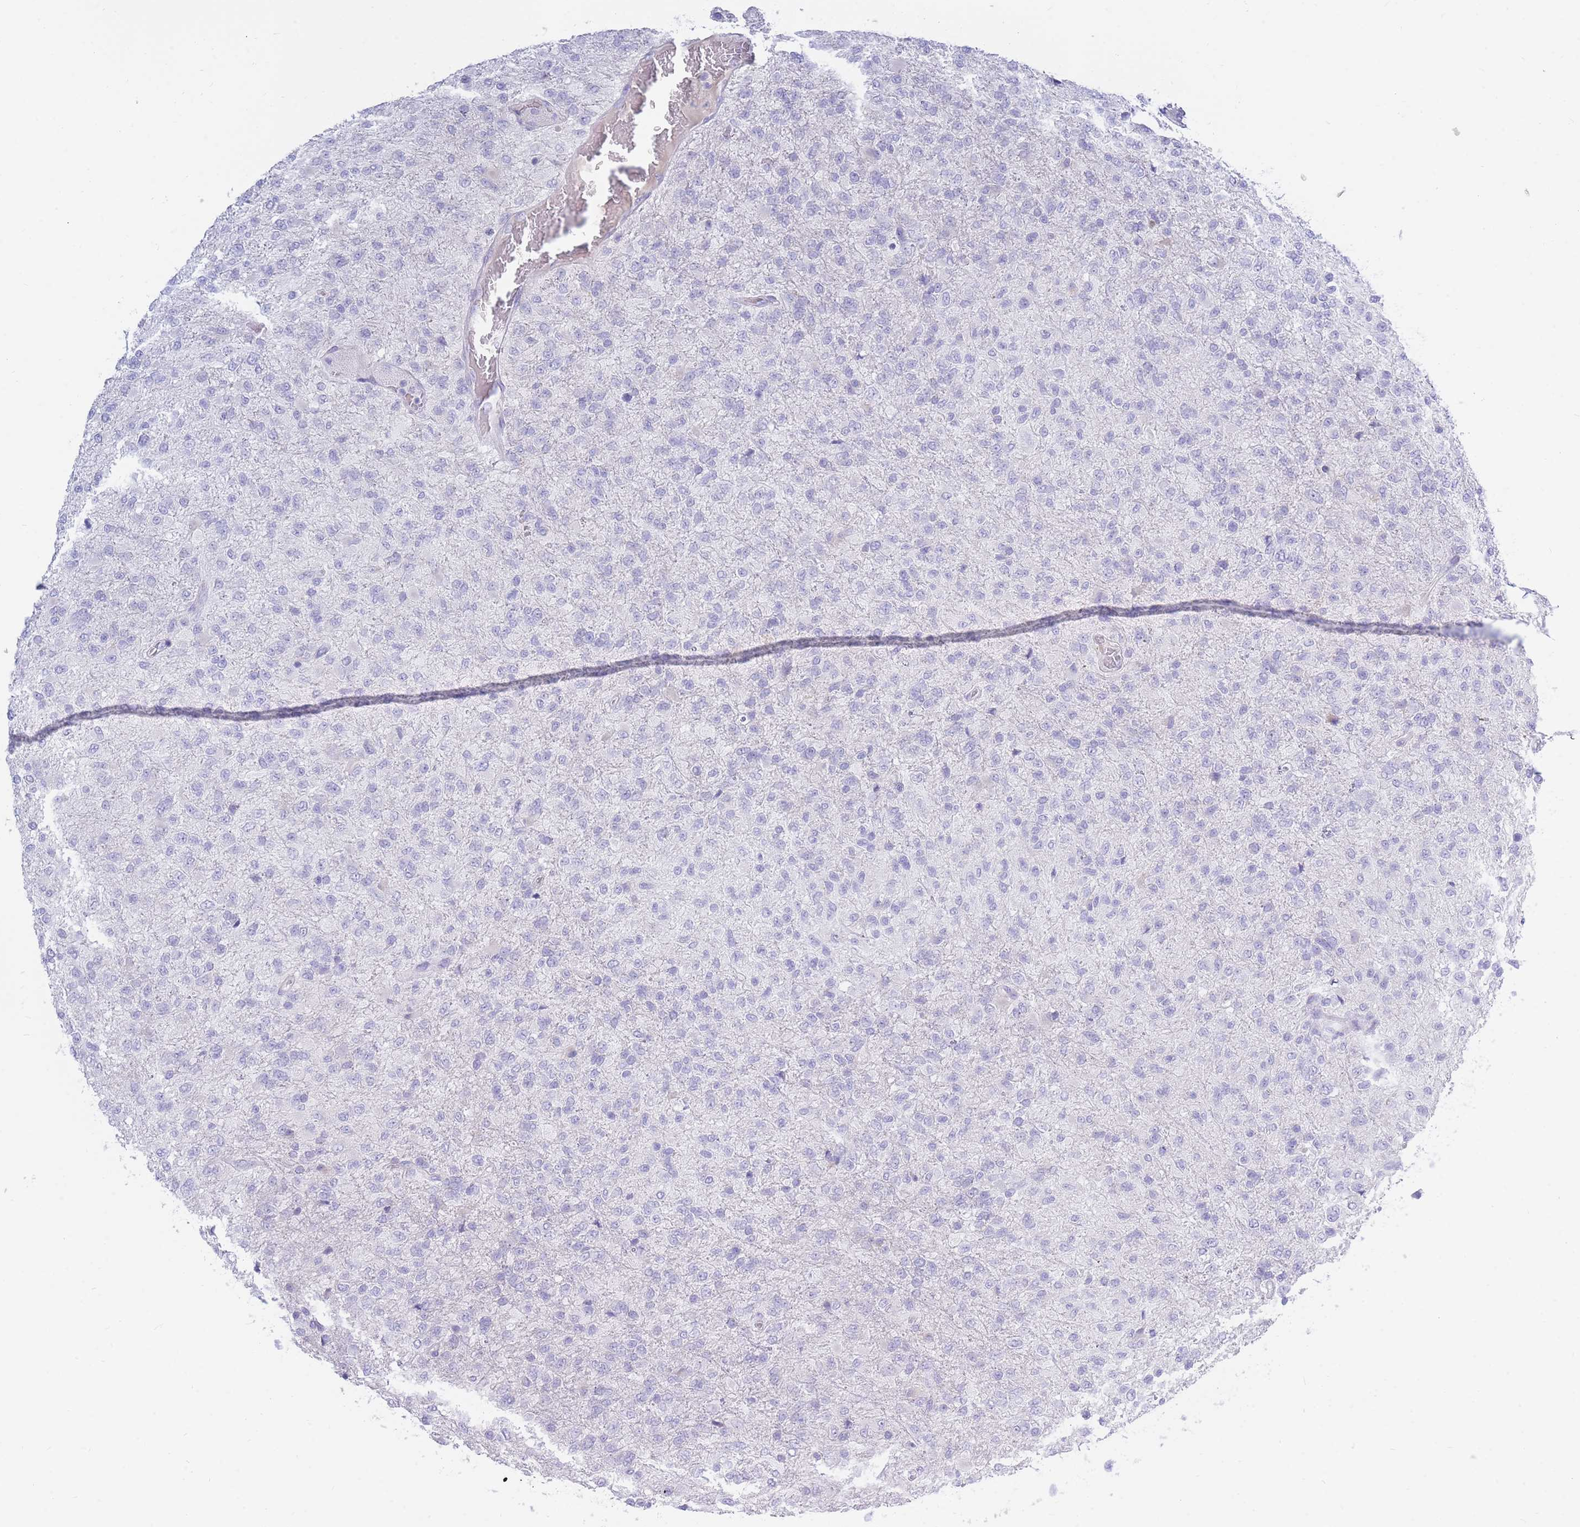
{"staining": {"intensity": "negative", "quantity": "none", "location": "none"}, "tissue": "glioma", "cell_type": "Tumor cells", "image_type": "cancer", "snomed": [{"axis": "morphology", "description": "Glioma, malignant, High grade"}, {"axis": "topography", "description": "Brain"}], "caption": "IHC histopathology image of human glioma stained for a protein (brown), which demonstrates no positivity in tumor cells. (Stains: DAB immunohistochemistry (IHC) with hematoxylin counter stain, Microscopy: brightfield microscopy at high magnification).", "gene": "TPSD1", "patient": {"sex": "female", "age": 74}}